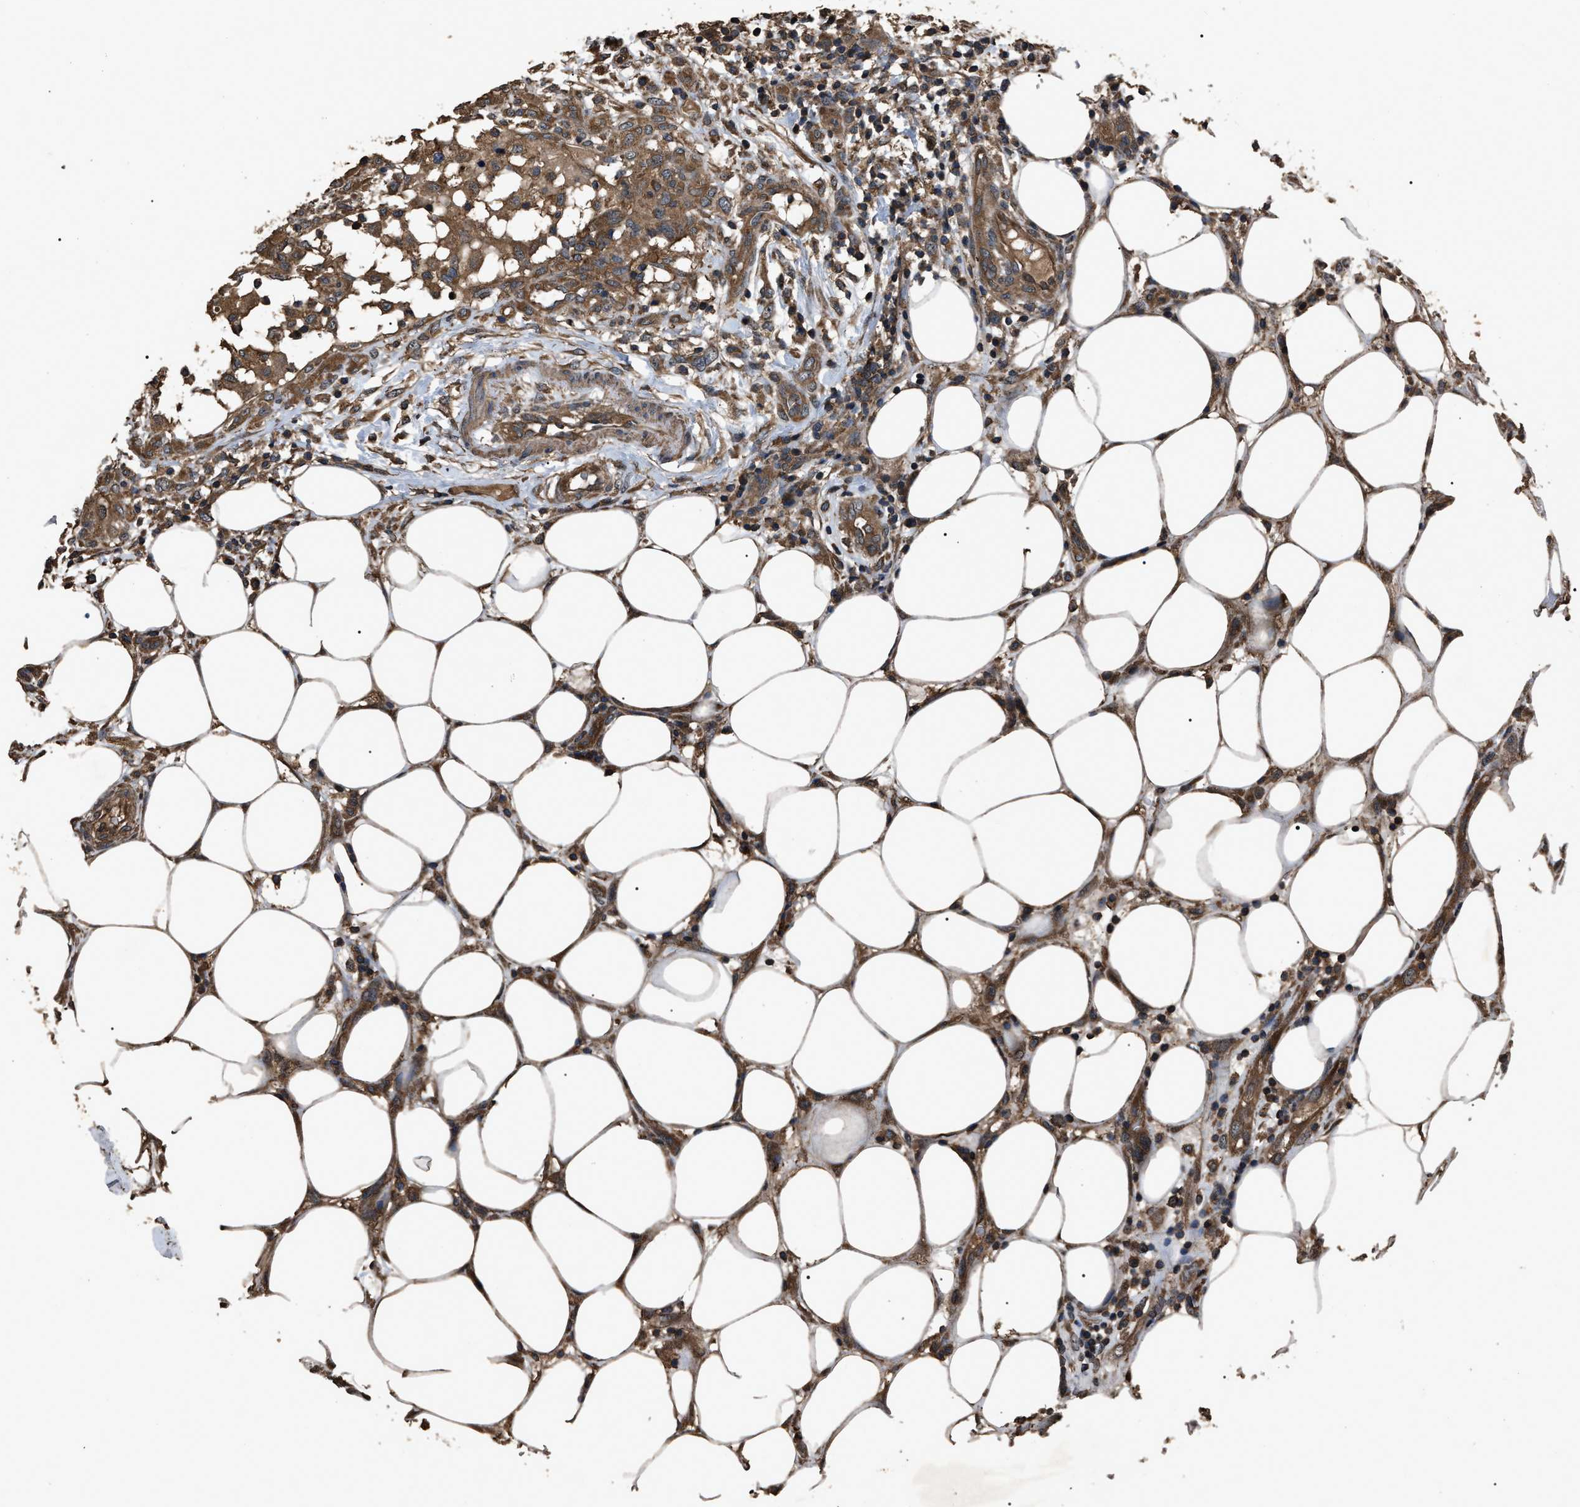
{"staining": {"intensity": "moderate", "quantity": ">75%", "location": "cytoplasmic/membranous"}, "tissue": "breast cancer", "cell_type": "Tumor cells", "image_type": "cancer", "snomed": [{"axis": "morphology", "description": "Duct carcinoma"}, {"axis": "topography", "description": "Breast"}], "caption": "The histopathology image demonstrates a brown stain indicating the presence of a protein in the cytoplasmic/membranous of tumor cells in invasive ductal carcinoma (breast). (DAB IHC, brown staining for protein, blue staining for nuclei).", "gene": "RNF216", "patient": {"sex": "female", "age": 37}}